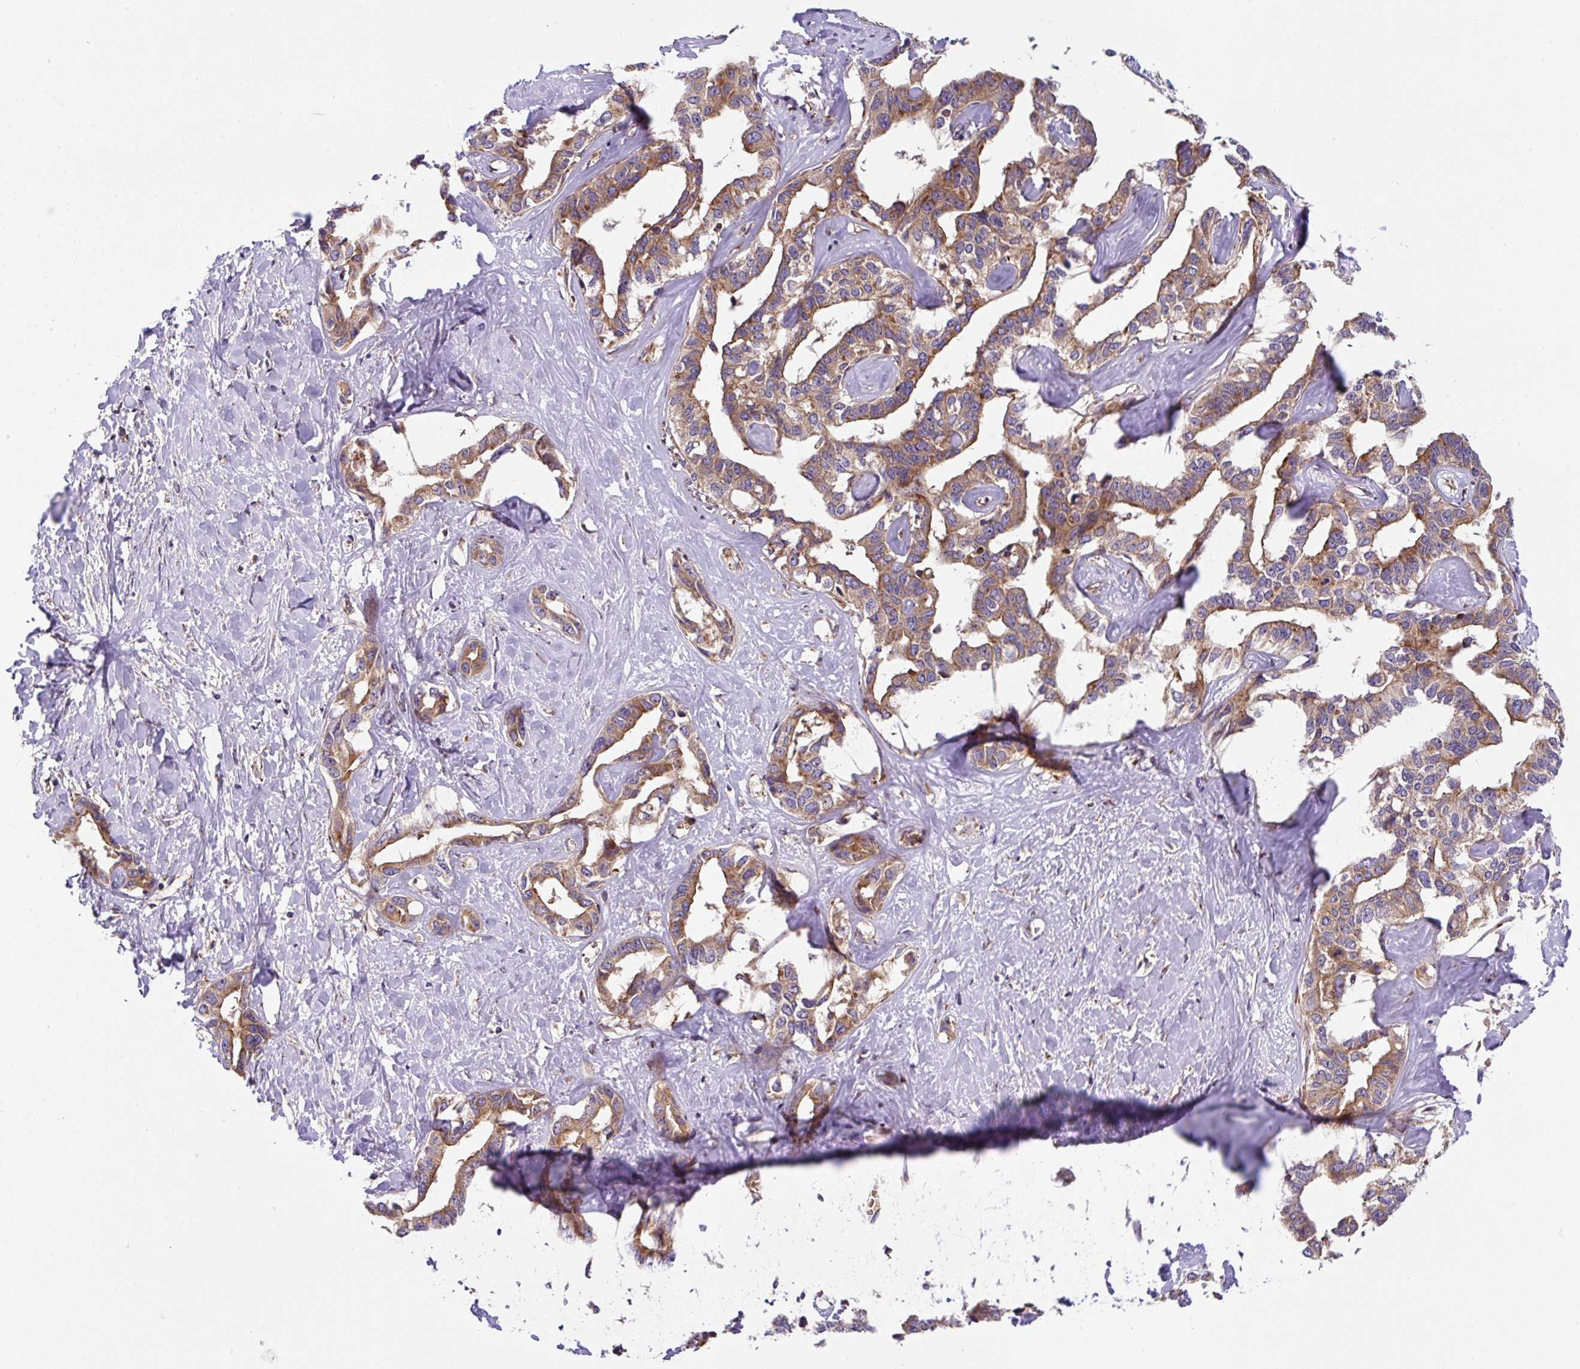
{"staining": {"intensity": "moderate", "quantity": ">75%", "location": "cytoplasmic/membranous"}, "tissue": "liver cancer", "cell_type": "Tumor cells", "image_type": "cancer", "snomed": [{"axis": "morphology", "description": "Cholangiocarcinoma"}, {"axis": "topography", "description": "Liver"}], "caption": "Brown immunohistochemical staining in liver cholangiocarcinoma exhibits moderate cytoplasmic/membranous staining in about >75% of tumor cells.", "gene": "APOBEC3D", "patient": {"sex": "male", "age": 59}}